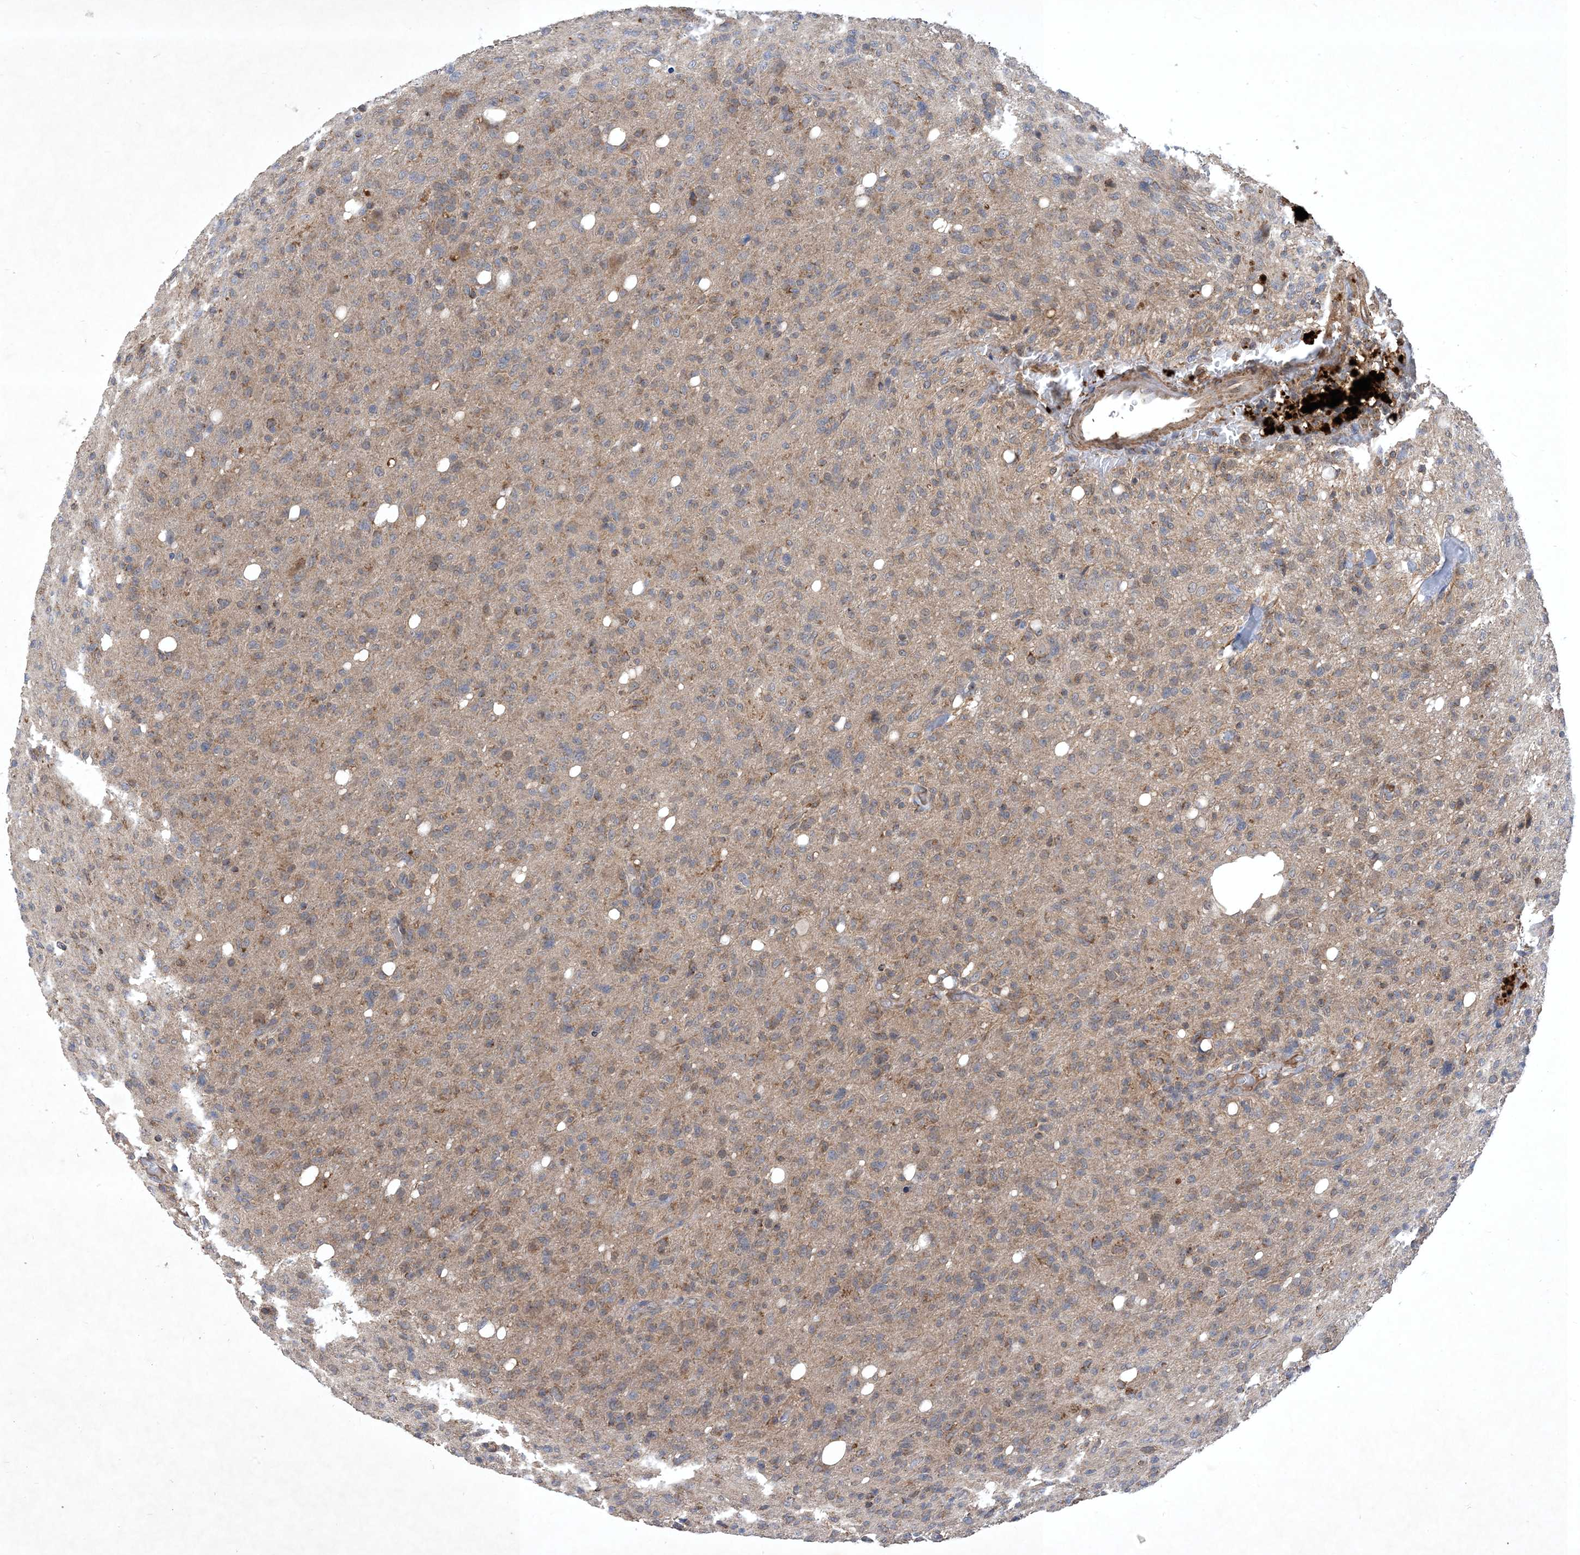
{"staining": {"intensity": "weak", "quantity": "<25%", "location": "cytoplasmic/membranous"}, "tissue": "glioma", "cell_type": "Tumor cells", "image_type": "cancer", "snomed": [{"axis": "morphology", "description": "Glioma, malignant, High grade"}, {"axis": "topography", "description": "Brain"}], "caption": "There is no significant expression in tumor cells of malignant glioma (high-grade). The staining is performed using DAB brown chromogen with nuclei counter-stained in using hematoxylin.", "gene": "STK19", "patient": {"sex": "female", "age": 57}}